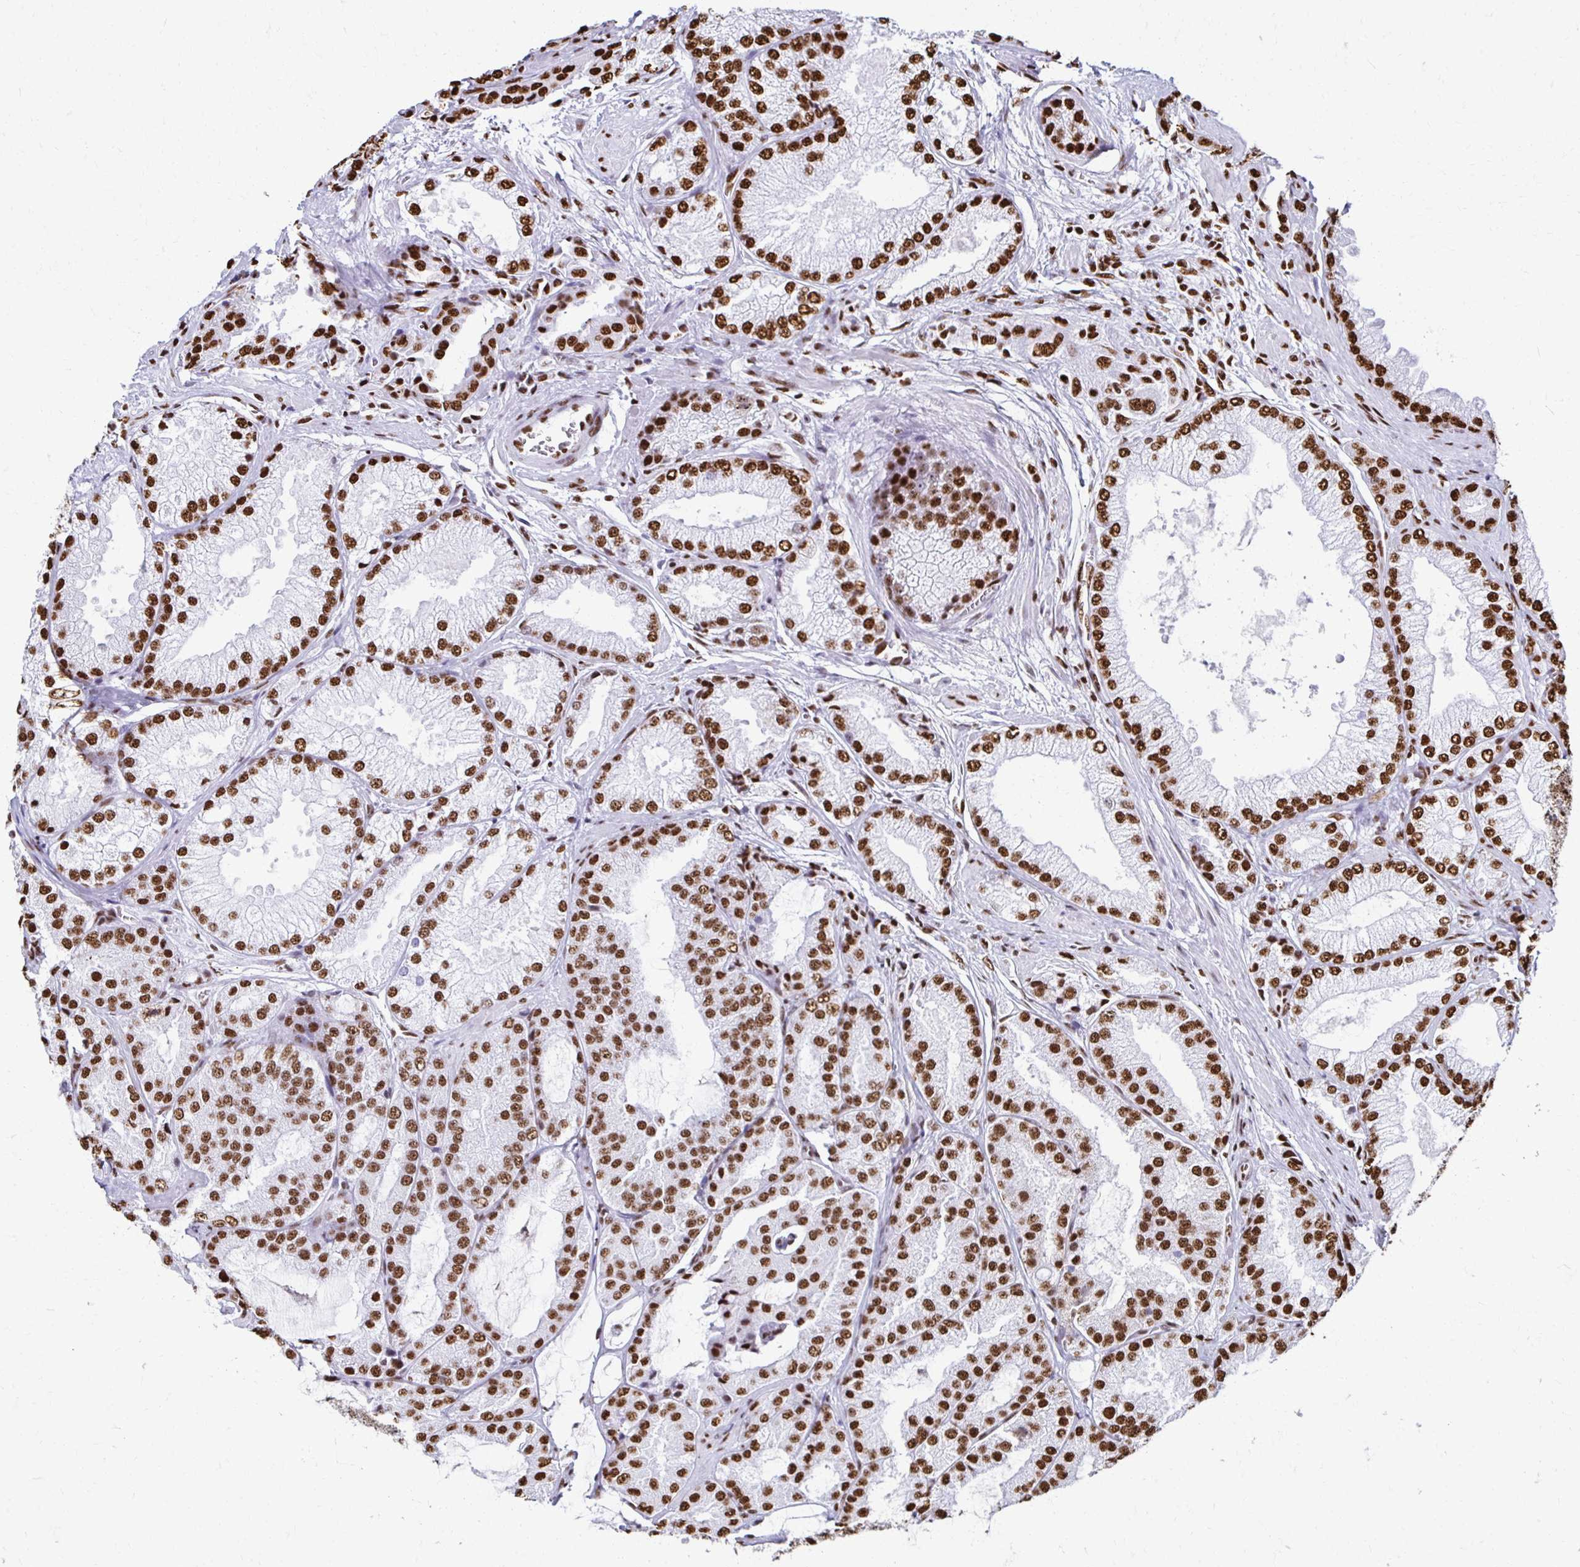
{"staining": {"intensity": "strong", "quantity": ">75%", "location": "nuclear"}, "tissue": "prostate cancer", "cell_type": "Tumor cells", "image_type": "cancer", "snomed": [{"axis": "morphology", "description": "Adenocarcinoma, High grade"}, {"axis": "topography", "description": "Prostate"}], "caption": "A micrograph of human prostate adenocarcinoma (high-grade) stained for a protein demonstrates strong nuclear brown staining in tumor cells. Using DAB (3,3'-diaminobenzidine) (brown) and hematoxylin (blue) stains, captured at high magnification using brightfield microscopy.", "gene": "NONO", "patient": {"sex": "male", "age": 68}}